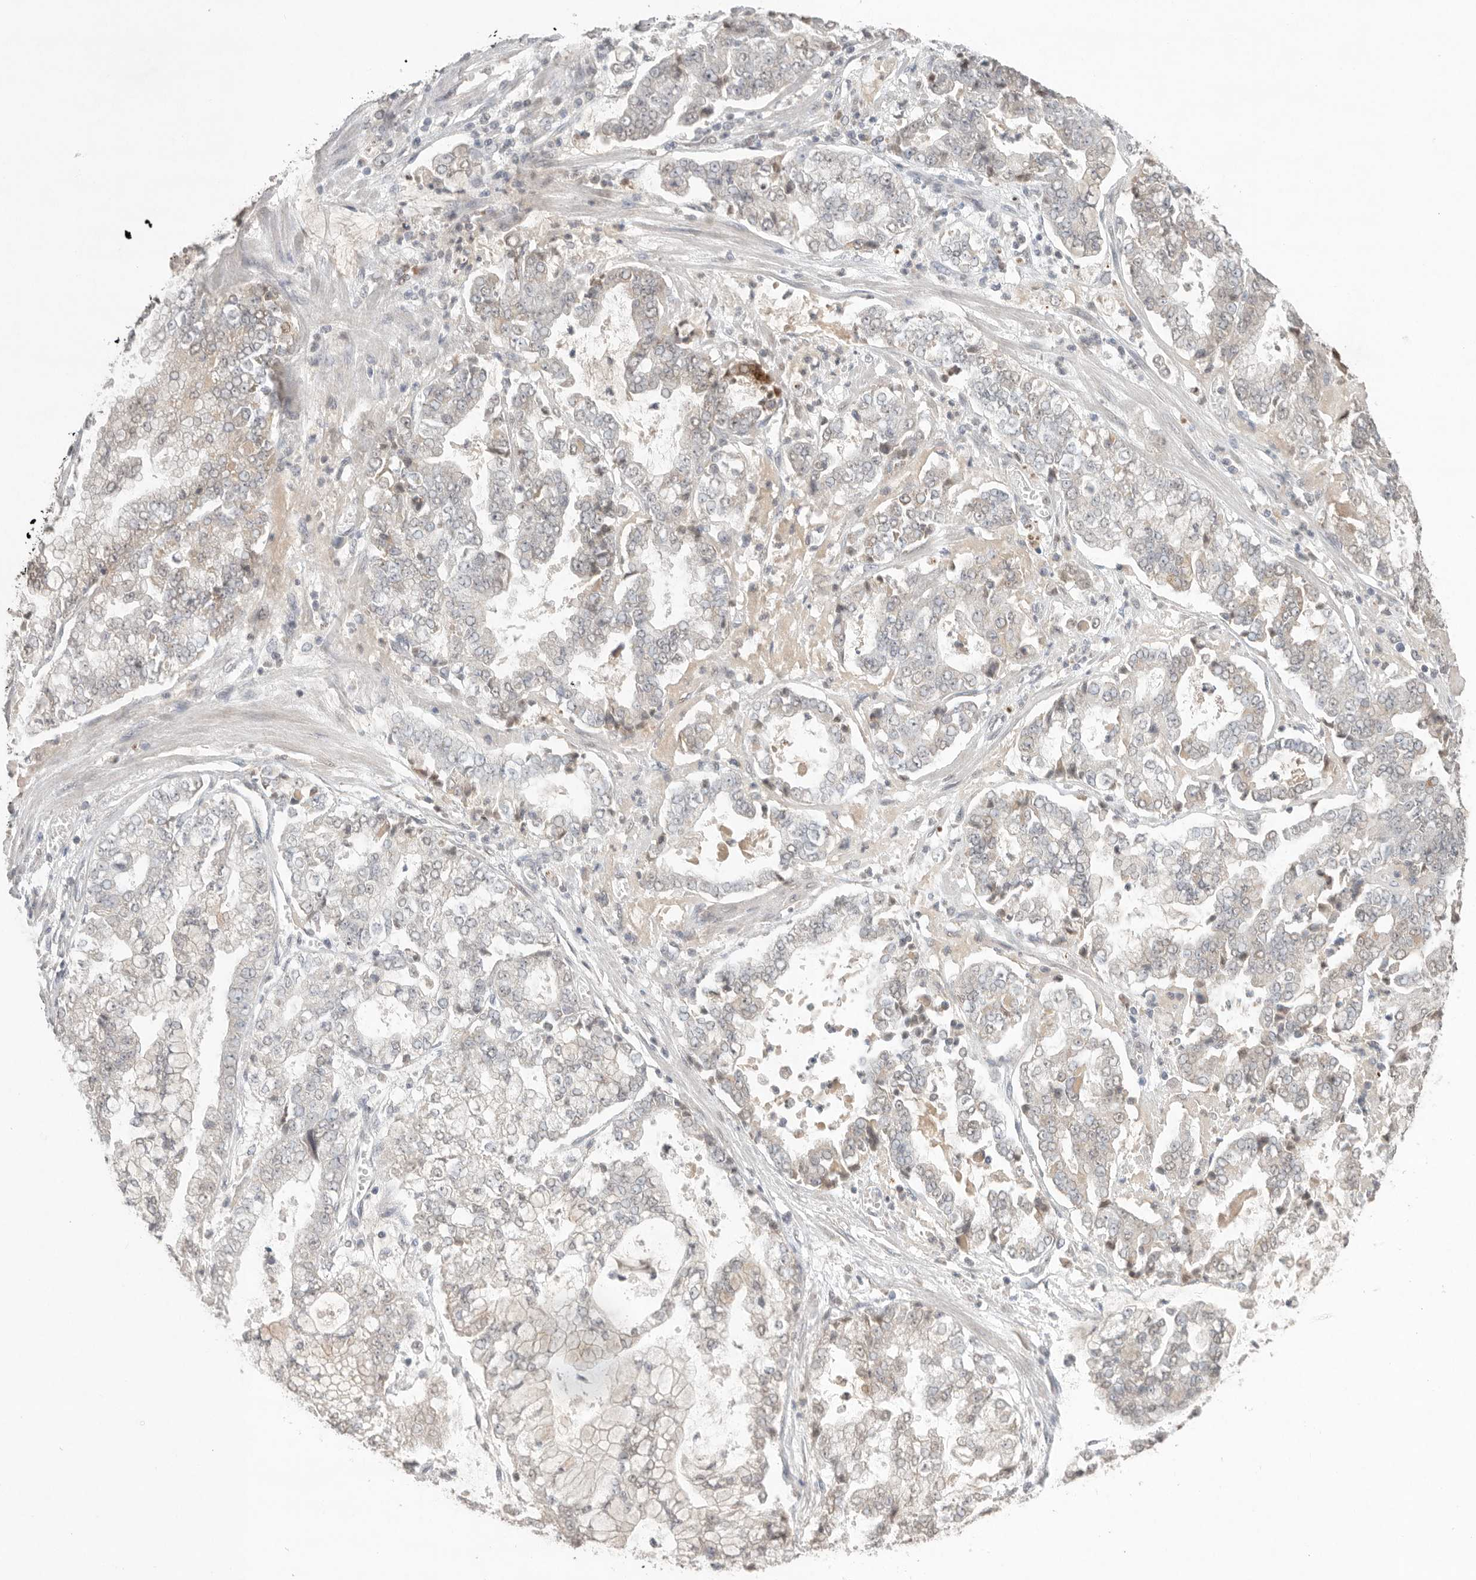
{"staining": {"intensity": "weak", "quantity": "<25%", "location": "cytoplasmic/membranous,nuclear"}, "tissue": "stomach cancer", "cell_type": "Tumor cells", "image_type": "cancer", "snomed": [{"axis": "morphology", "description": "Adenocarcinoma, NOS"}, {"axis": "topography", "description": "Stomach"}], "caption": "Immunohistochemical staining of human adenocarcinoma (stomach) exhibits no significant expression in tumor cells.", "gene": "KLK5", "patient": {"sex": "male", "age": 76}}